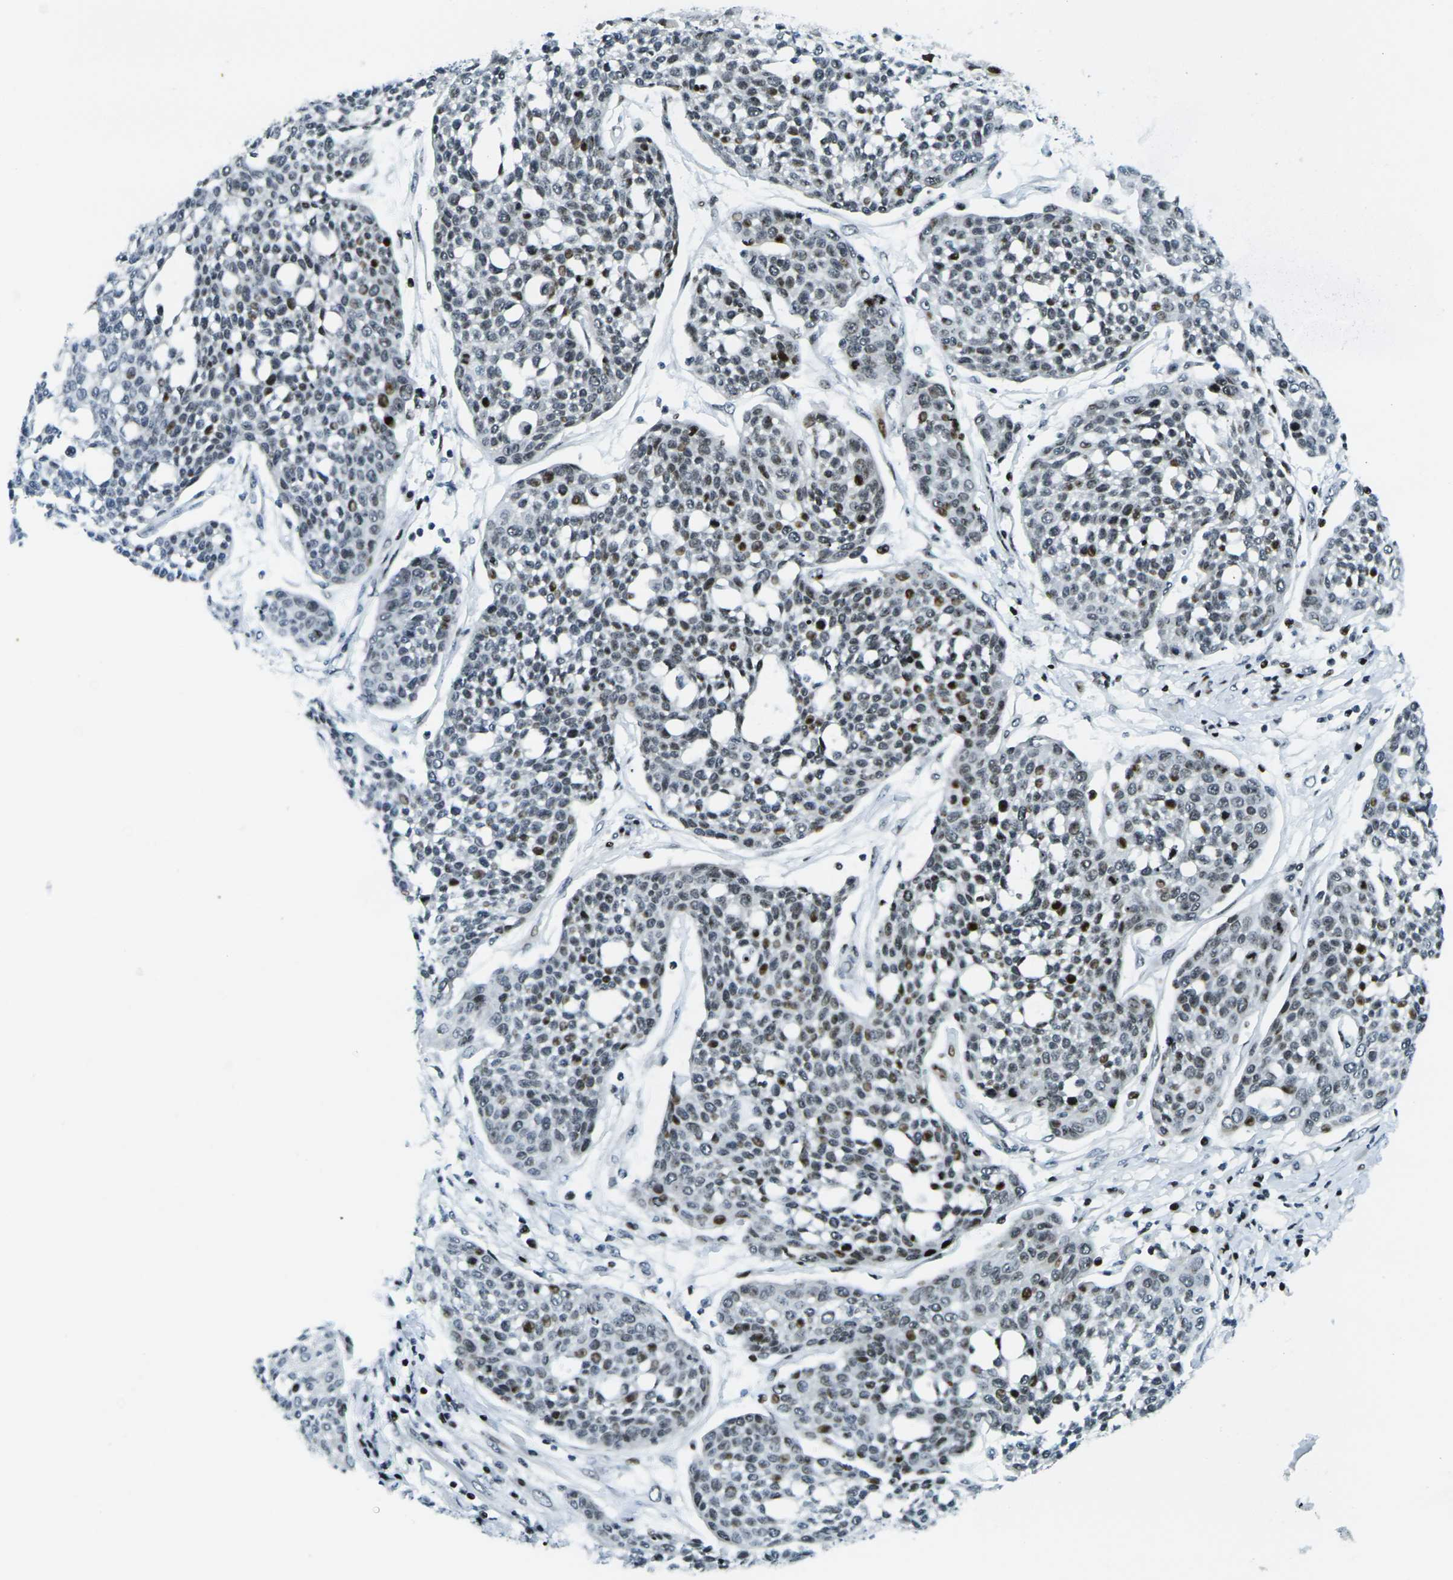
{"staining": {"intensity": "moderate", "quantity": "25%-75%", "location": "nuclear"}, "tissue": "cervical cancer", "cell_type": "Tumor cells", "image_type": "cancer", "snomed": [{"axis": "morphology", "description": "Squamous cell carcinoma, NOS"}, {"axis": "topography", "description": "Cervix"}], "caption": "This photomicrograph demonstrates squamous cell carcinoma (cervical) stained with immunohistochemistry (IHC) to label a protein in brown. The nuclear of tumor cells show moderate positivity for the protein. Nuclei are counter-stained blue.", "gene": "H3-3A", "patient": {"sex": "female", "age": 34}}